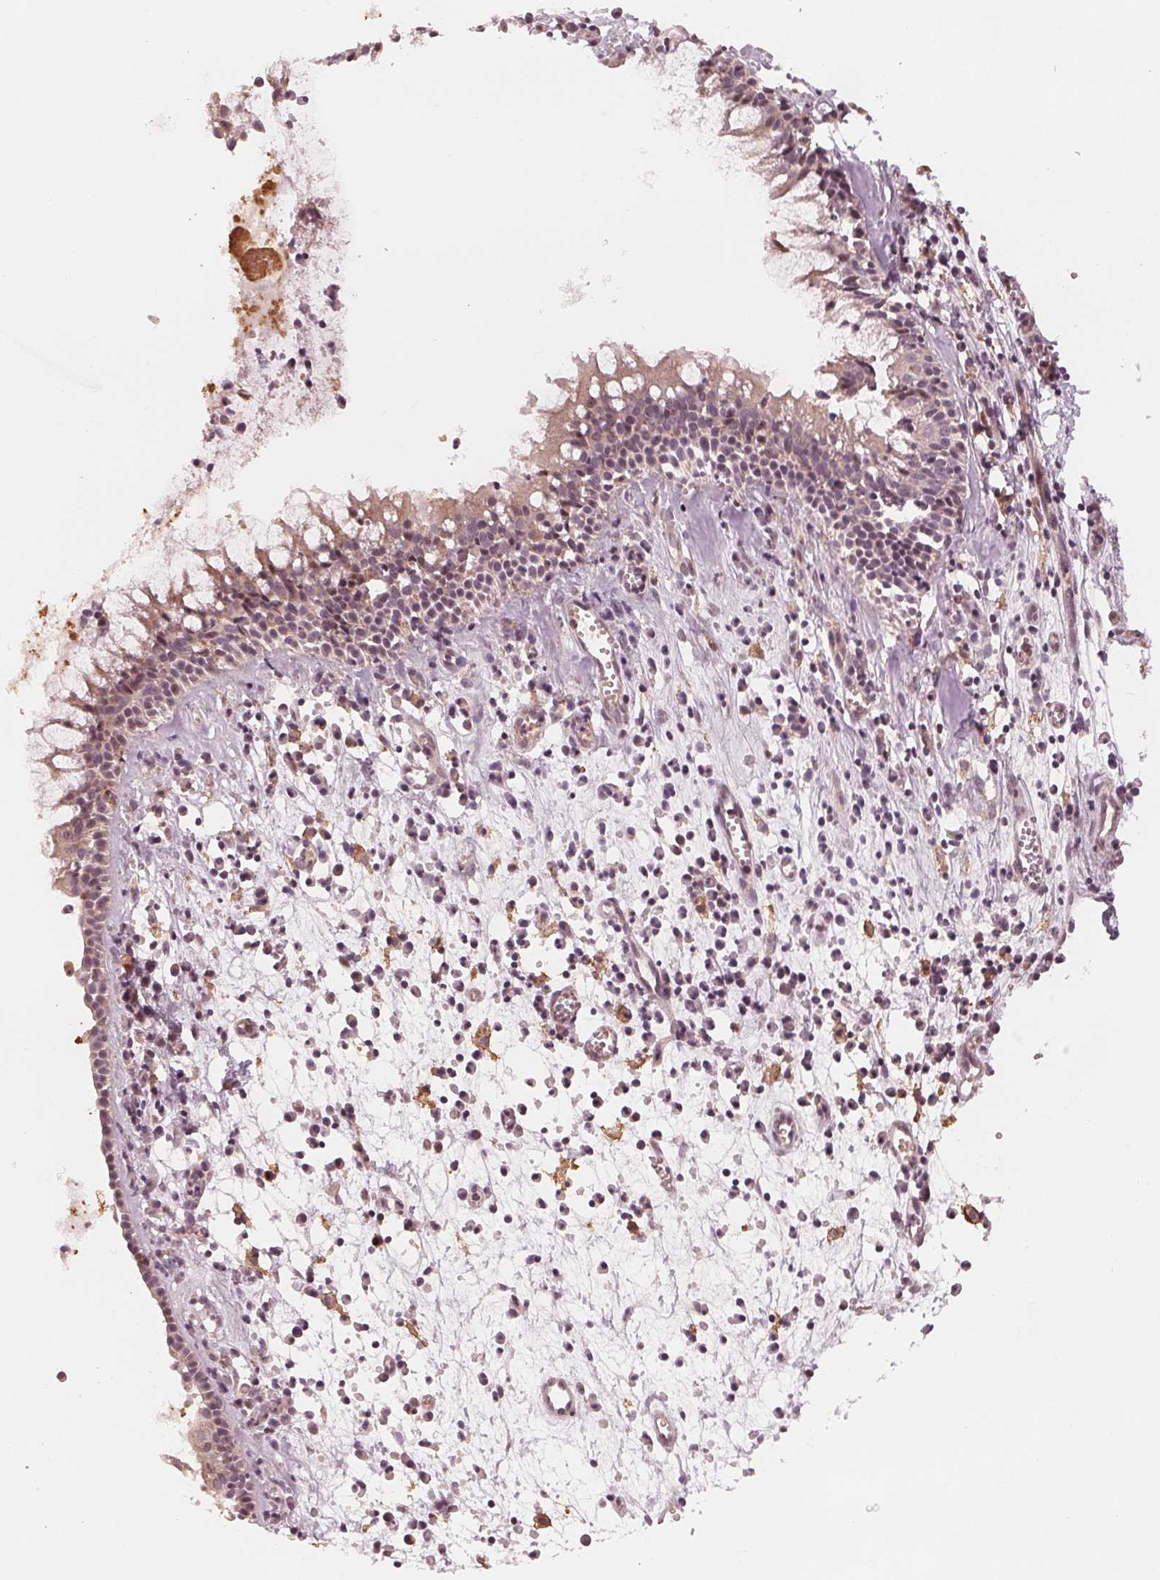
{"staining": {"intensity": "negative", "quantity": "none", "location": "none"}, "tissue": "nasopharynx", "cell_type": "Respiratory epithelial cells", "image_type": "normal", "snomed": [{"axis": "morphology", "description": "Normal tissue, NOS"}, {"axis": "topography", "description": "Nasopharynx"}], "caption": "This is an immunohistochemistry (IHC) photomicrograph of unremarkable nasopharynx. There is no expression in respiratory epithelial cells.", "gene": "IL9R", "patient": {"sex": "female", "age": 52}}